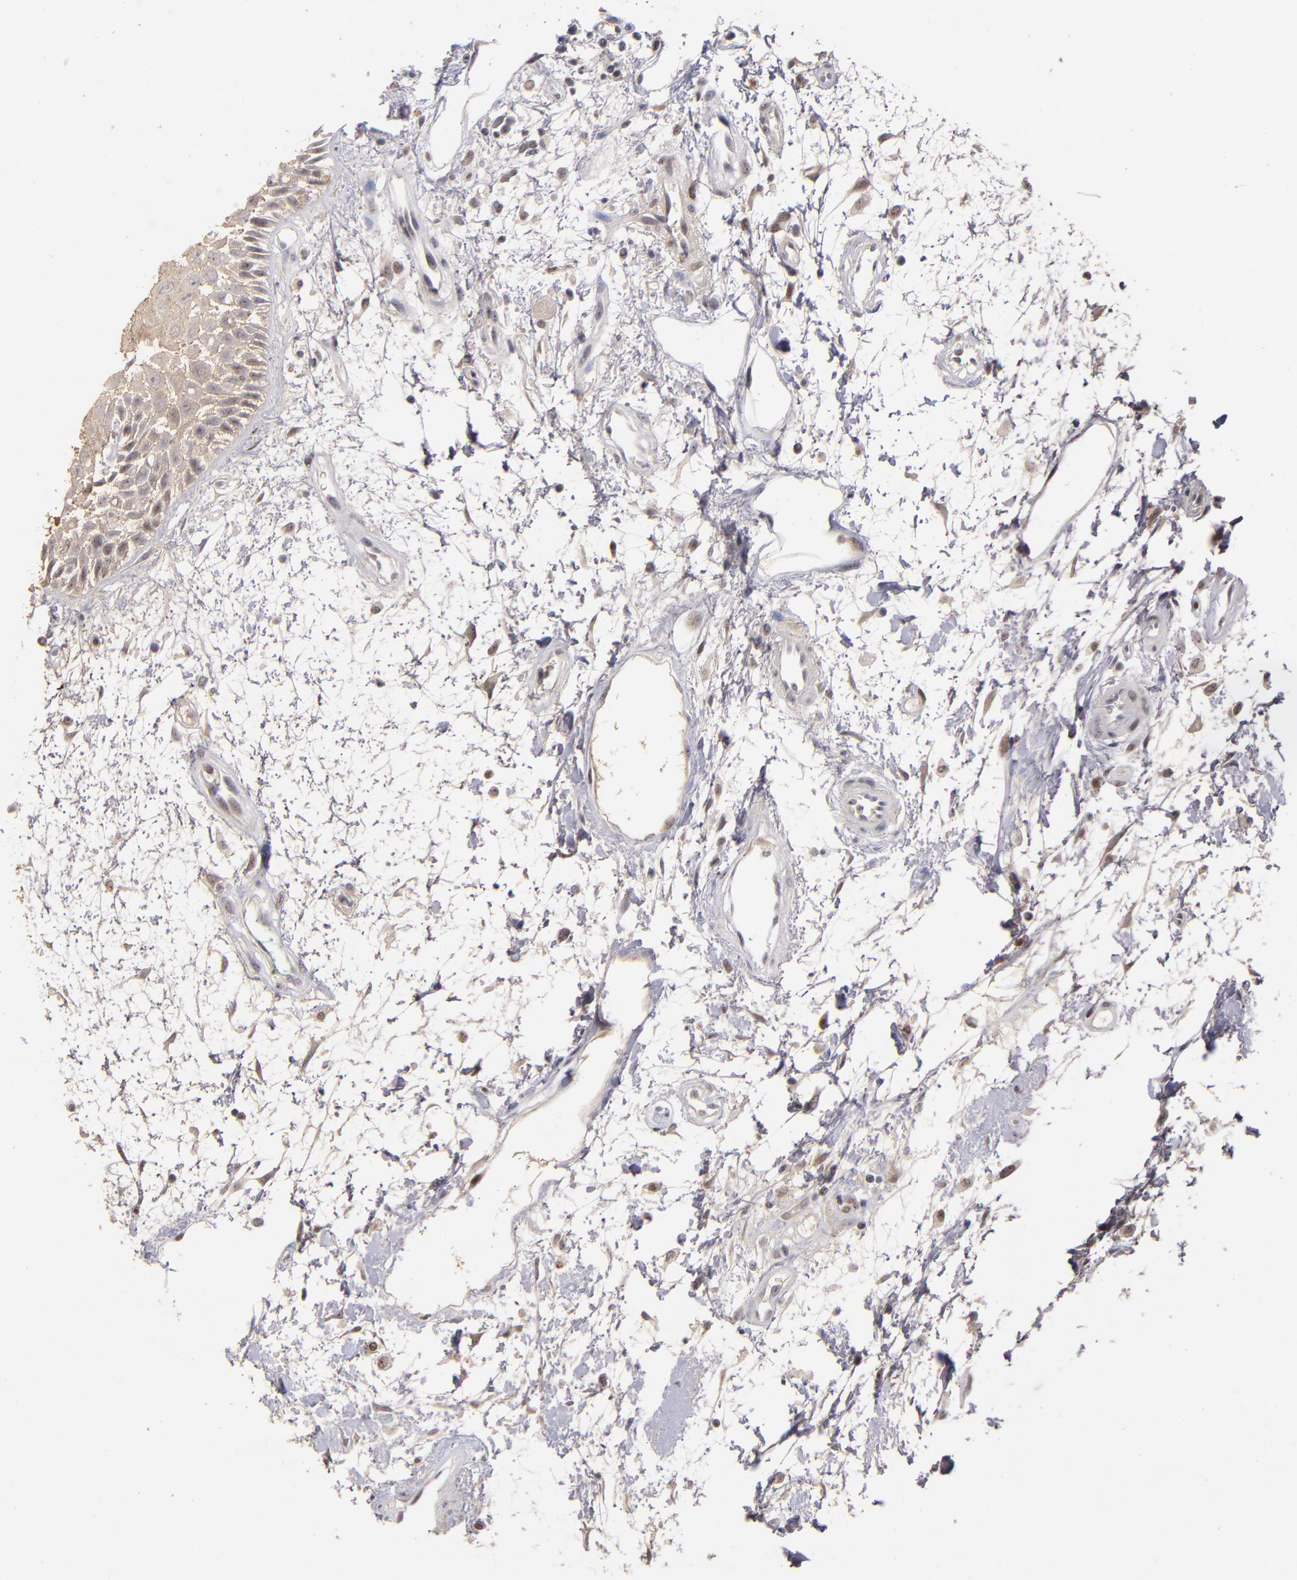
{"staining": {"intensity": "moderate", "quantity": ">75%", "location": "cytoplasmic/membranous,nuclear"}, "tissue": "oral mucosa", "cell_type": "Squamous epithelial cells", "image_type": "normal", "snomed": [{"axis": "morphology", "description": "Normal tissue, NOS"}, {"axis": "morphology", "description": "Squamous cell carcinoma, NOS"}, {"axis": "topography", "description": "Skeletal muscle"}, {"axis": "topography", "description": "Oral tissue"}, {"axis": "topography", "description": "Head-Neck"}], "caption": "Immunohistochemical staining of normal oral mucosa exhibits moderate cytoplasmic/membranous,nuclear protein expression in approximately >75% of squamous epithelial cells.", "gene": "PCNX4", "patient": {"sex": "female", "age": 84}}